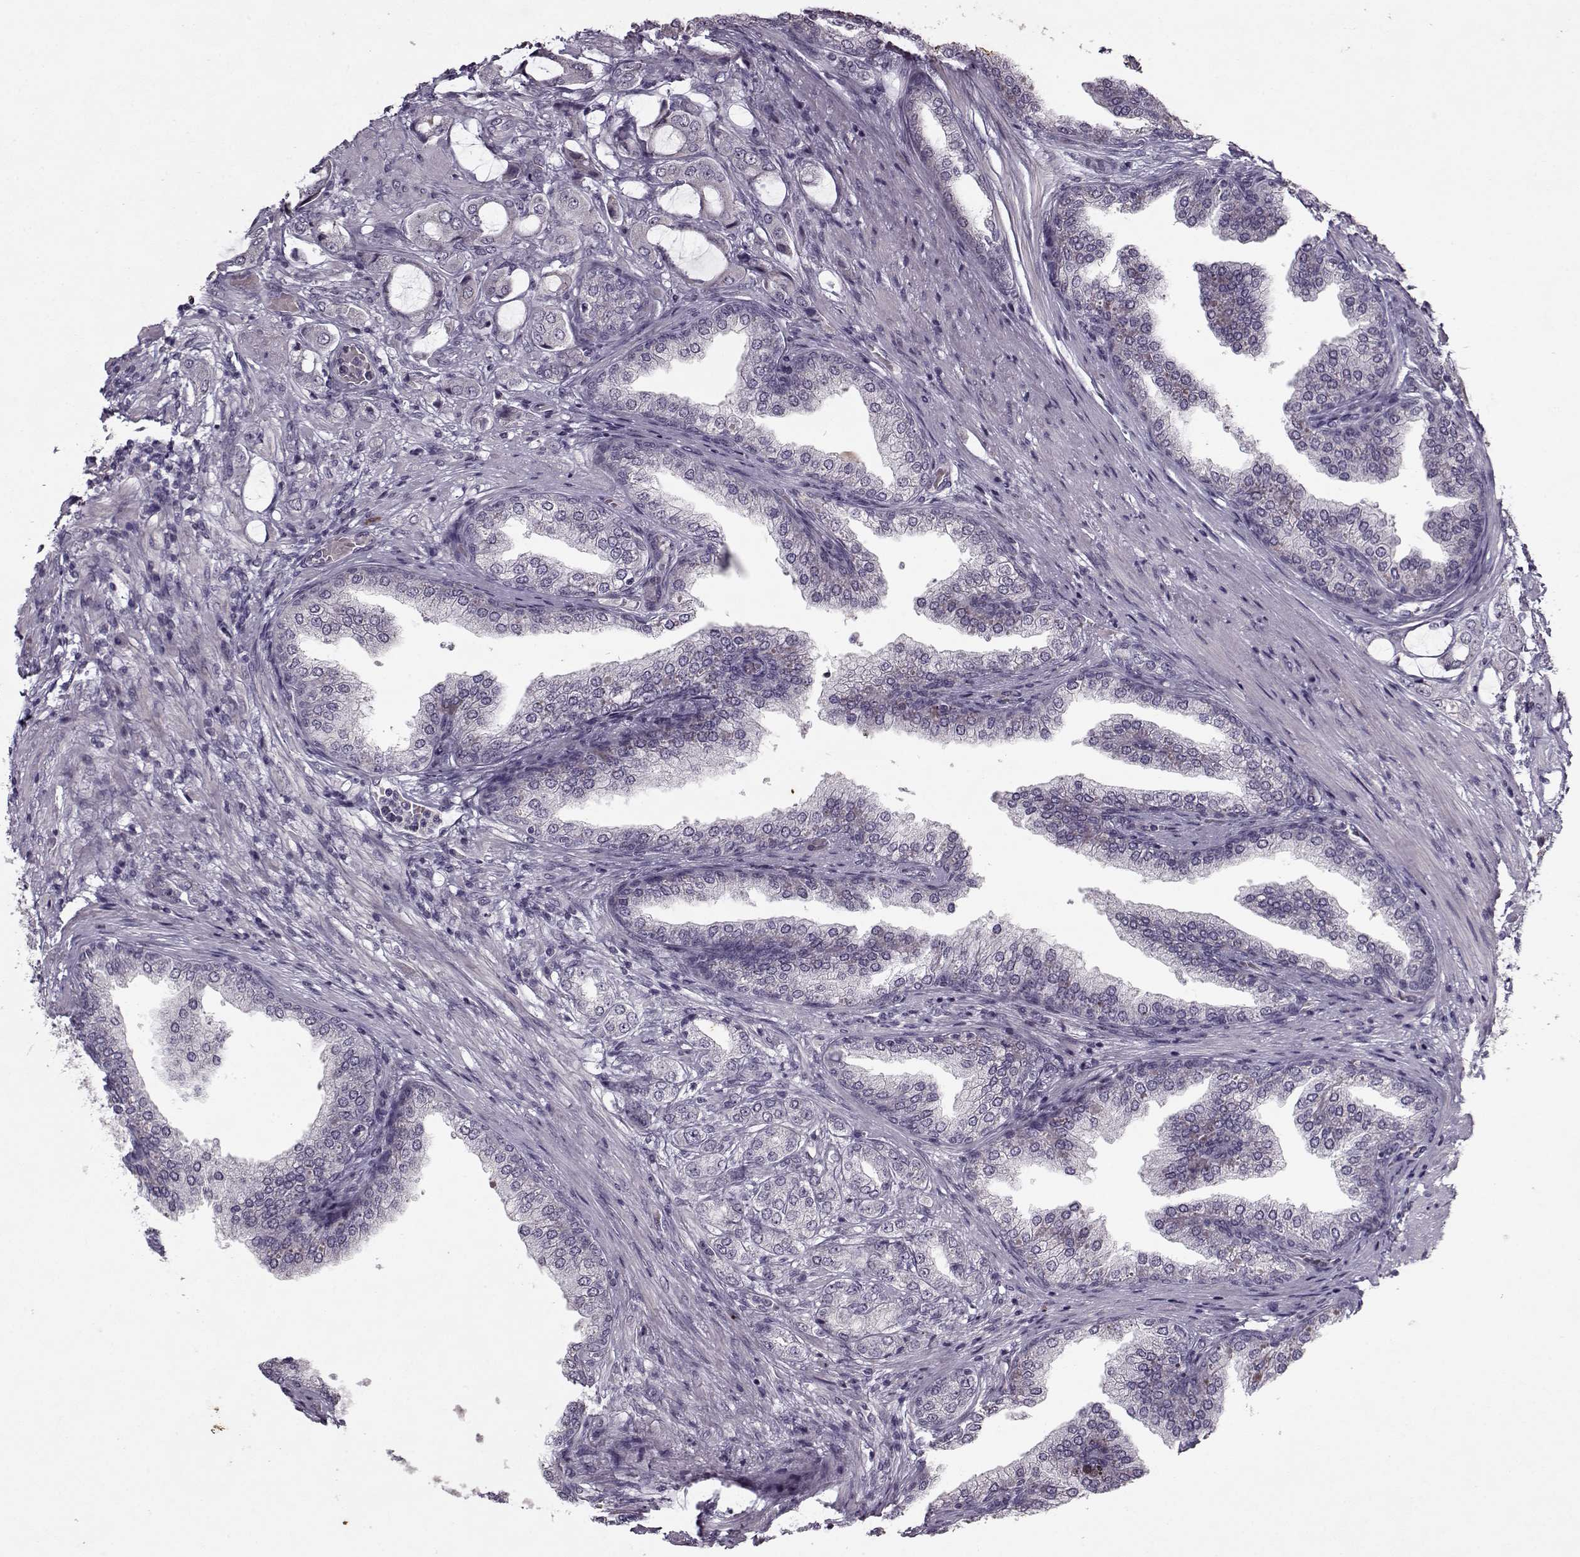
{"staining": {"intensity": "negative", "quantity": "none", "location": "none"}, "tissue": "prostate cancer", "cell_type": "Tumor cells", "image_type": "cancer", "snomed": [{"axis": "morphology", "description": "Adenocarcinoma, NOS"}, {"axis": "topography", "description": "Prostate"}], "caption": "High power microscopy micrograph of an immunohistochemistry (IHC) image of prostate cancer (adenocarcinoma), revealing no significant staining in tumor cells.", "gene": "KRT9", "patient": {"sex": "male", "age": 63}}